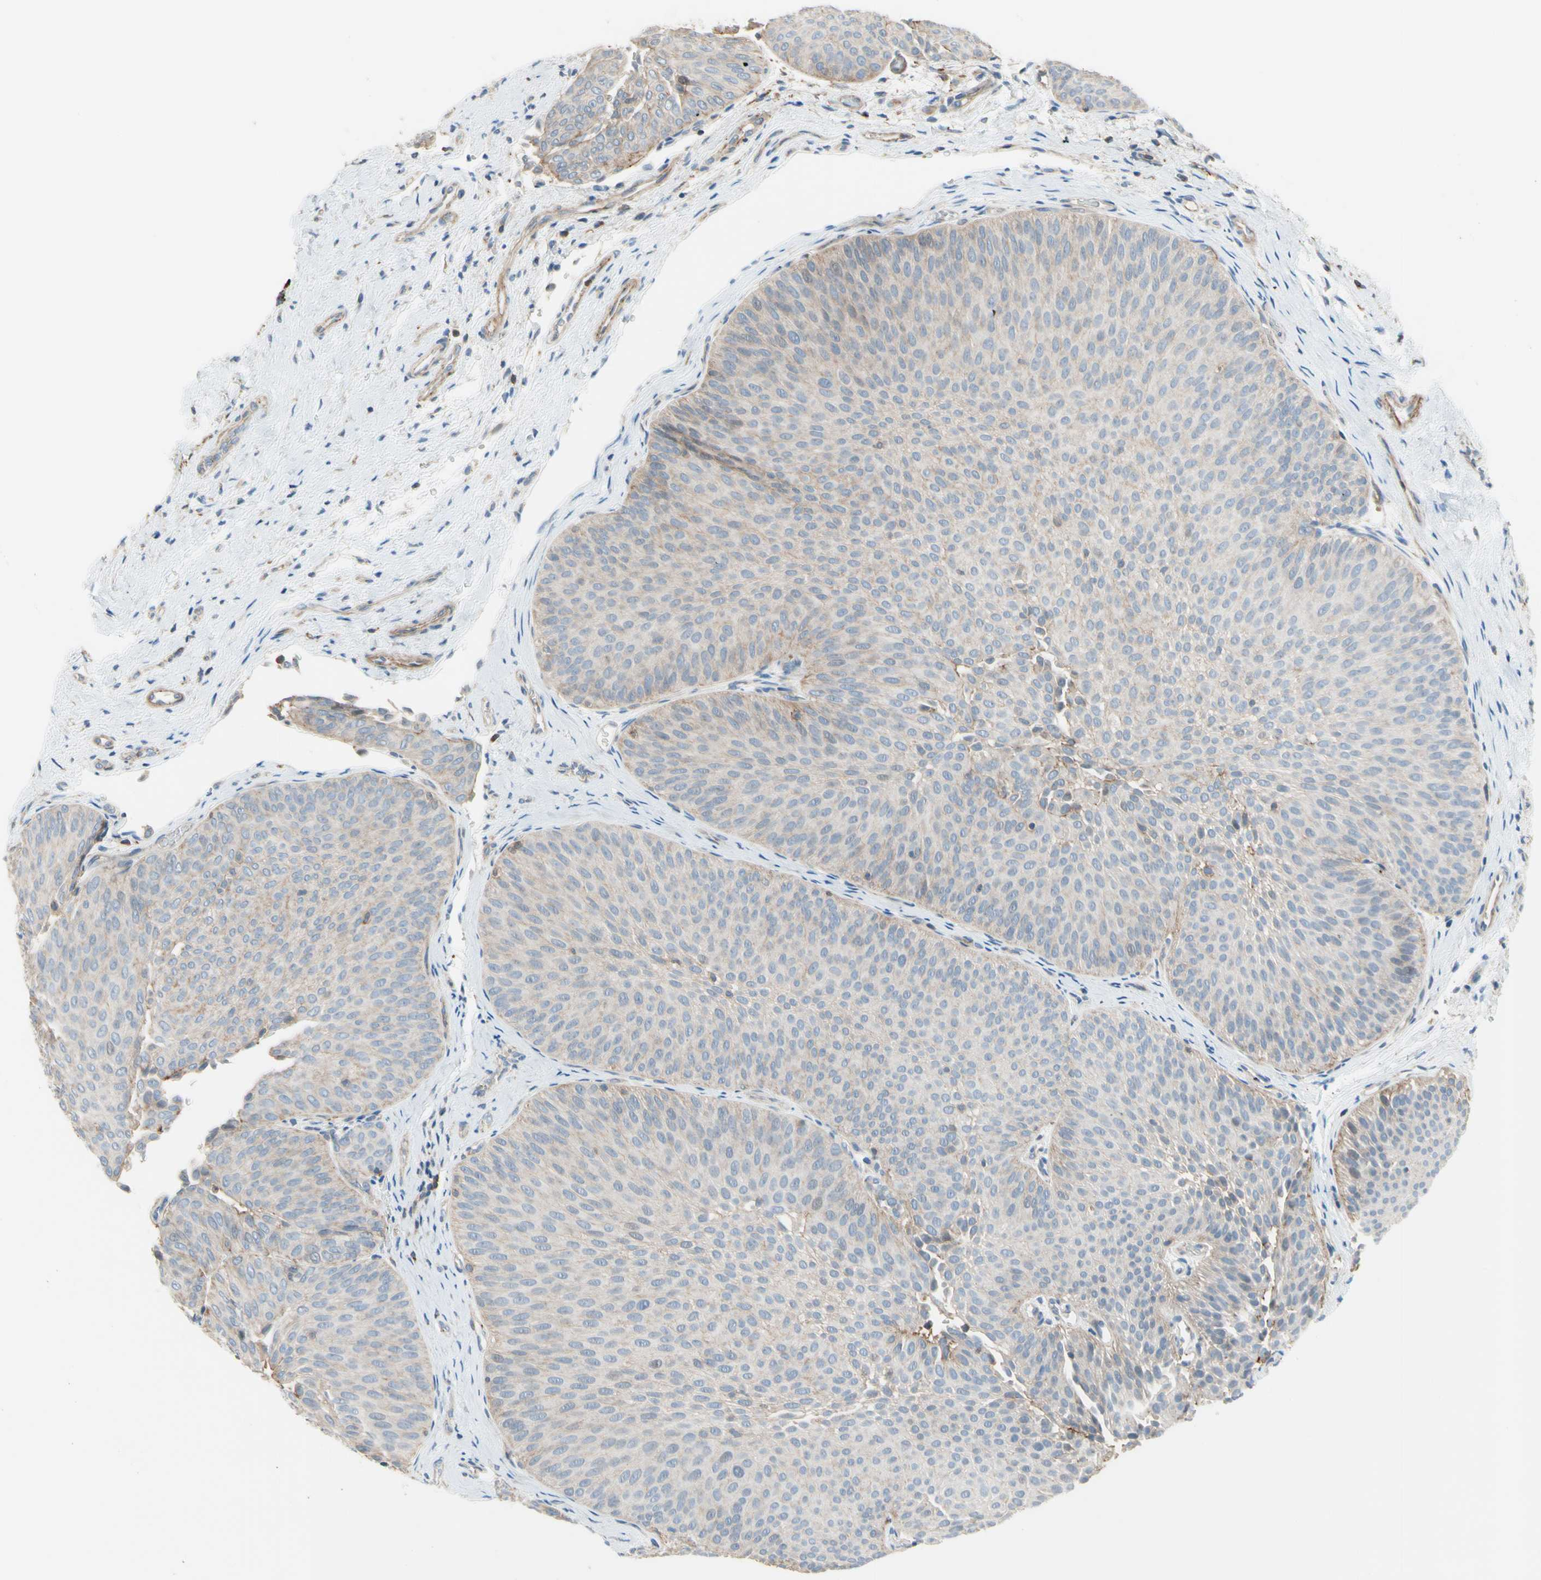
{"staining": {"intensity": "weak", "quantity": "25%-75%", "location": "cytoplasmic/membranous"}, "tissue": "urothelial cancer", "cell_type": "Tumor cells", "image_type": "cancer", "snomed": [{"axis": "morphology", "description": "Urothelial carcinoma, Low grade"}, {"axis": "topography", "description": "Urinary bladder"}], "caption": "An immunohistochemistry (IHC) photomicrograph of tumor tissue is shown. Protein staining in brown shows weak cytoplasmic/membranous positivity in low-grade urothelial carcinoma within tumor cells.", "gene": "SEMA4C", "patient": {"sex": "female", "age": 60}}